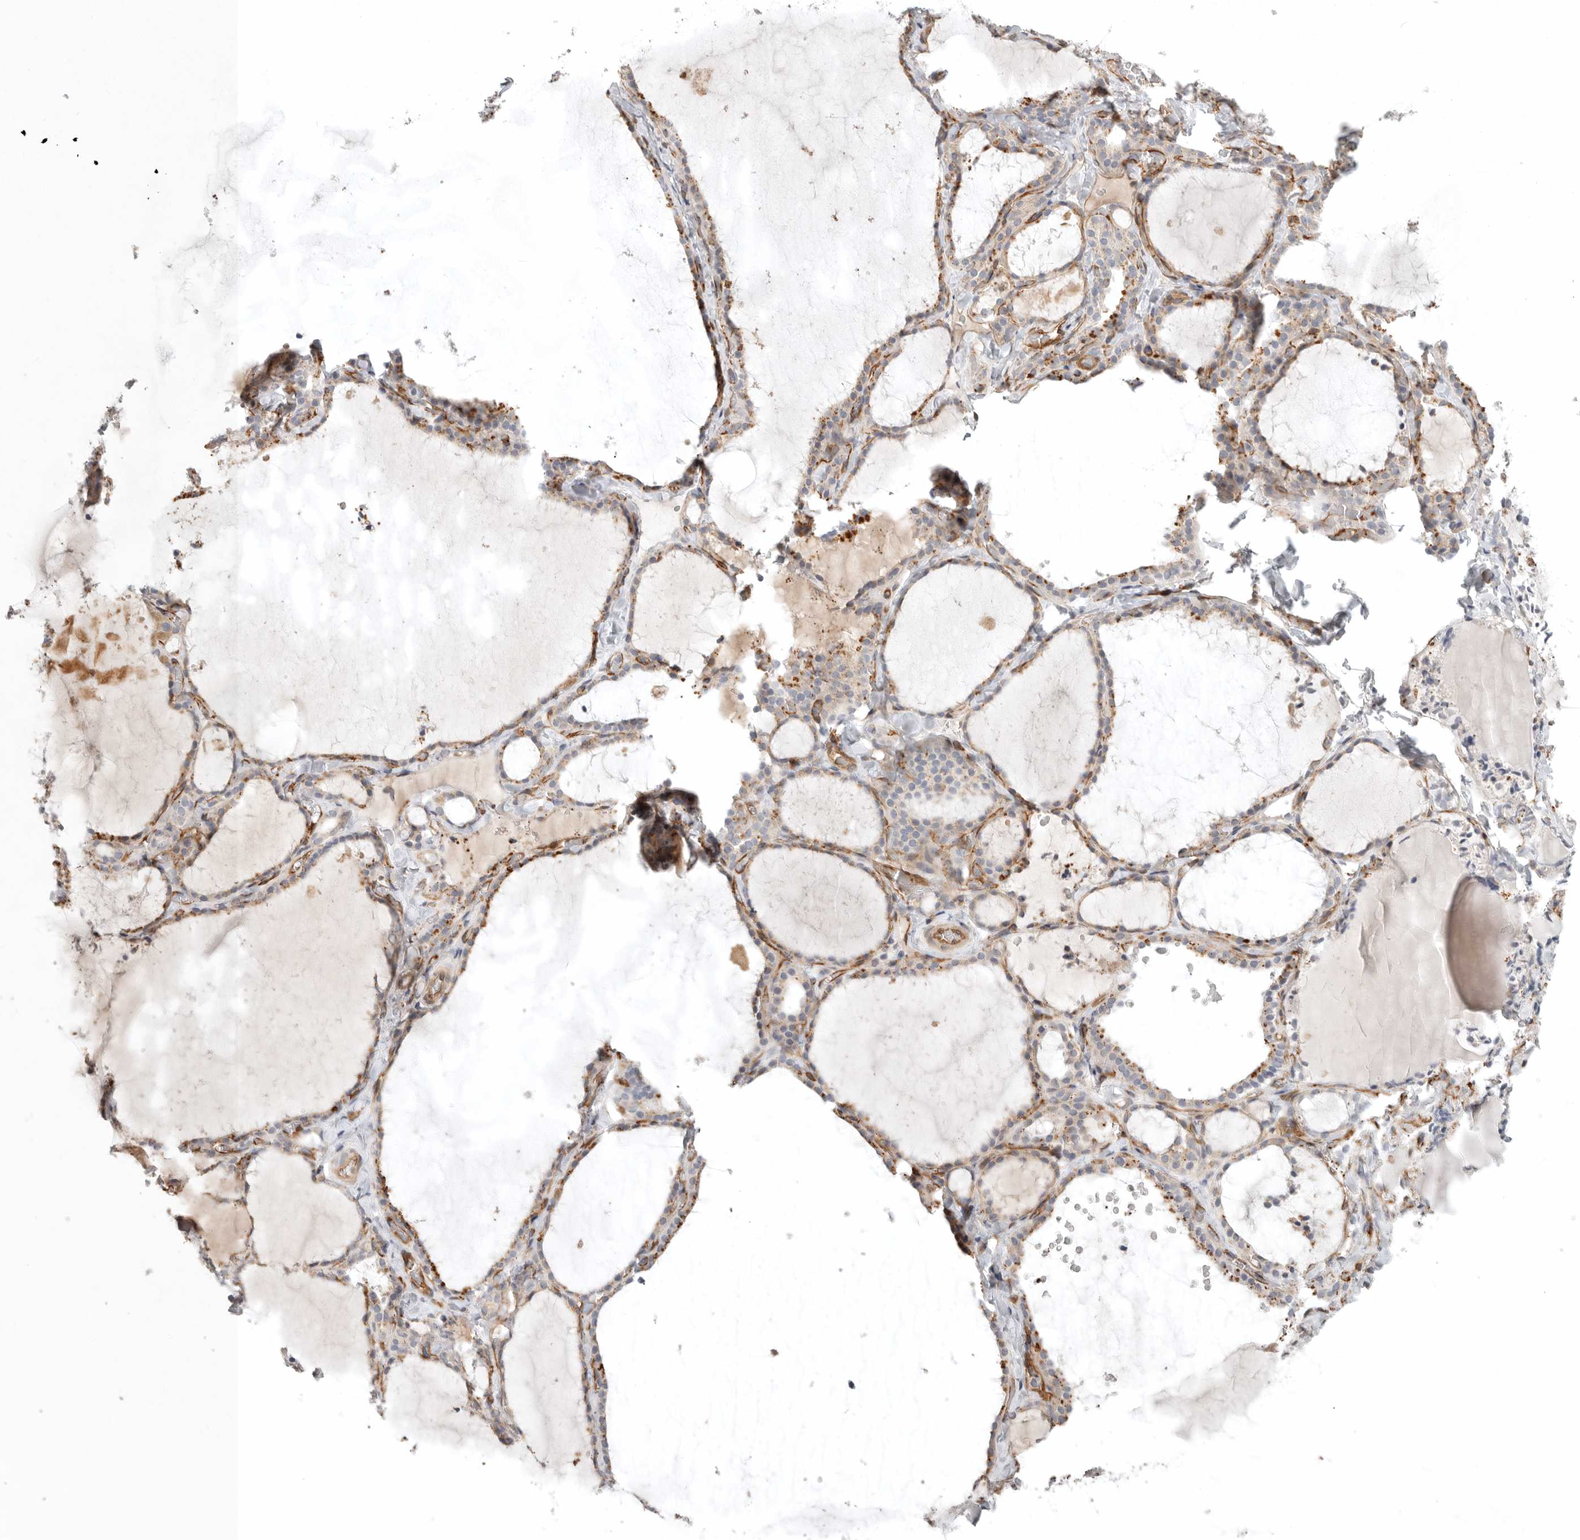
{"staining": {"intensity": "weak", "quantity": "25%-75%", "location": "cytoplasmic/membranous"}, "tissue": "thyroid gland", "cell_type": "Glandular cells", "image_type": "normal", "snomed": [{"axis": "morphology", "description": "Normal tissue, NOS"}, {"axis": "topography", "description": "Thyroid gland"}], "caption": "Thyroid gland stained for a protein reveals weak cytoplasmic/membranous positivity in glandular cells. (Brightfield microscopy of DAB IHC at high magnification).", "gene": "LONRF1", "patient": {"sex": "female", "age": 22}}